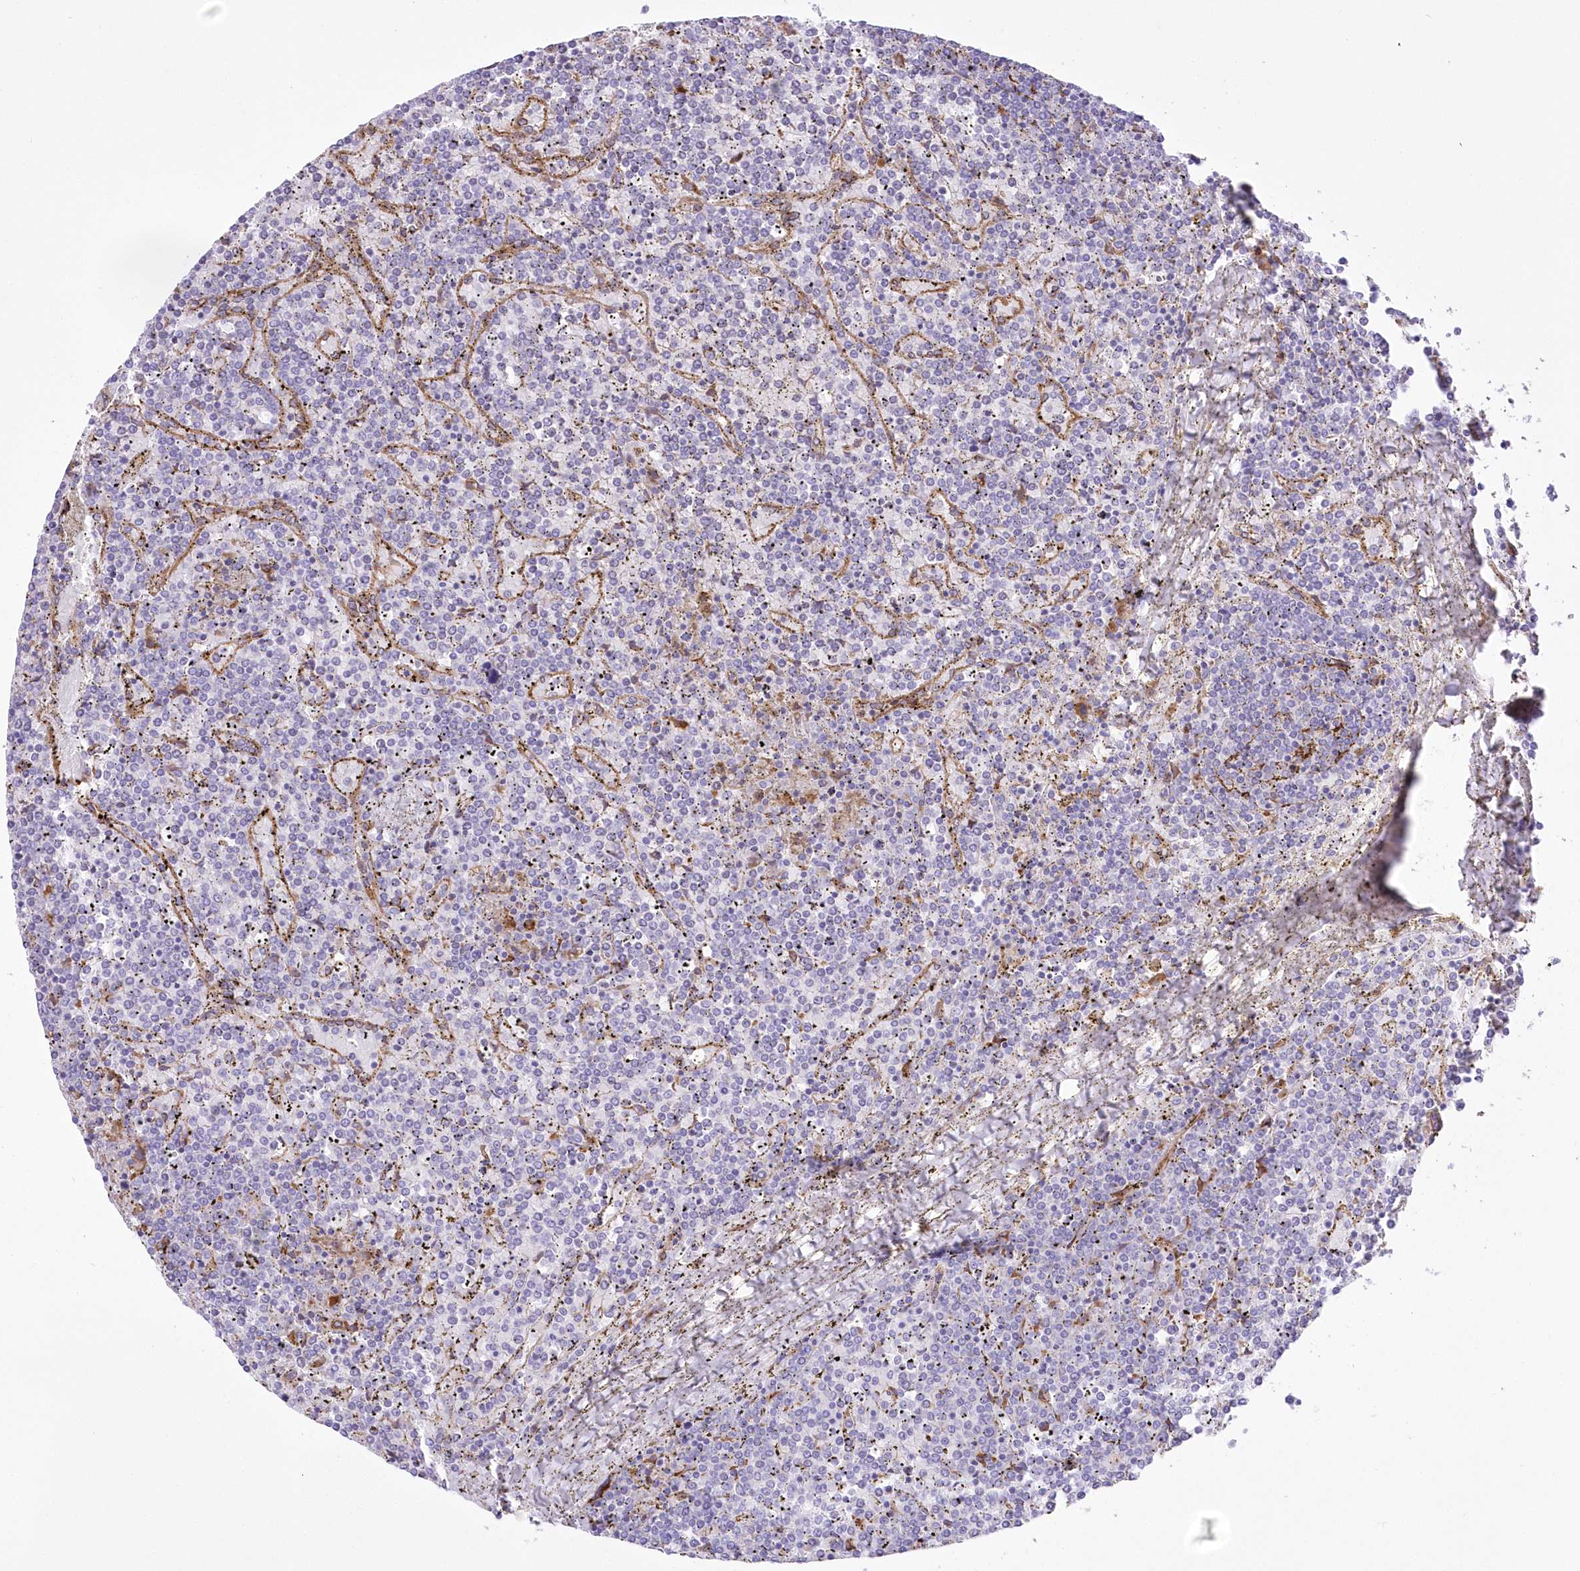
{"staining": {"intensity": "negative", "quantity": "none", "location": "none"}, "tissue": "lymphoma", "cell_type": "Tumor cells", "image_type": "cancer", "snomed": [{"axis": "morphology", "description": "Malignant lymphoma, non-Hodgkin's type, Low grade"}, {"axis": "topography", "description": "Spleen"}], "caption": "Low-grade malignant lymphoma, non-Hodgkin's type was stained to show a protein in brown. There is no significant staining in tumor cells.", "gene": "YTHDC2", "patient": {"sex": "female", "age": 19}}